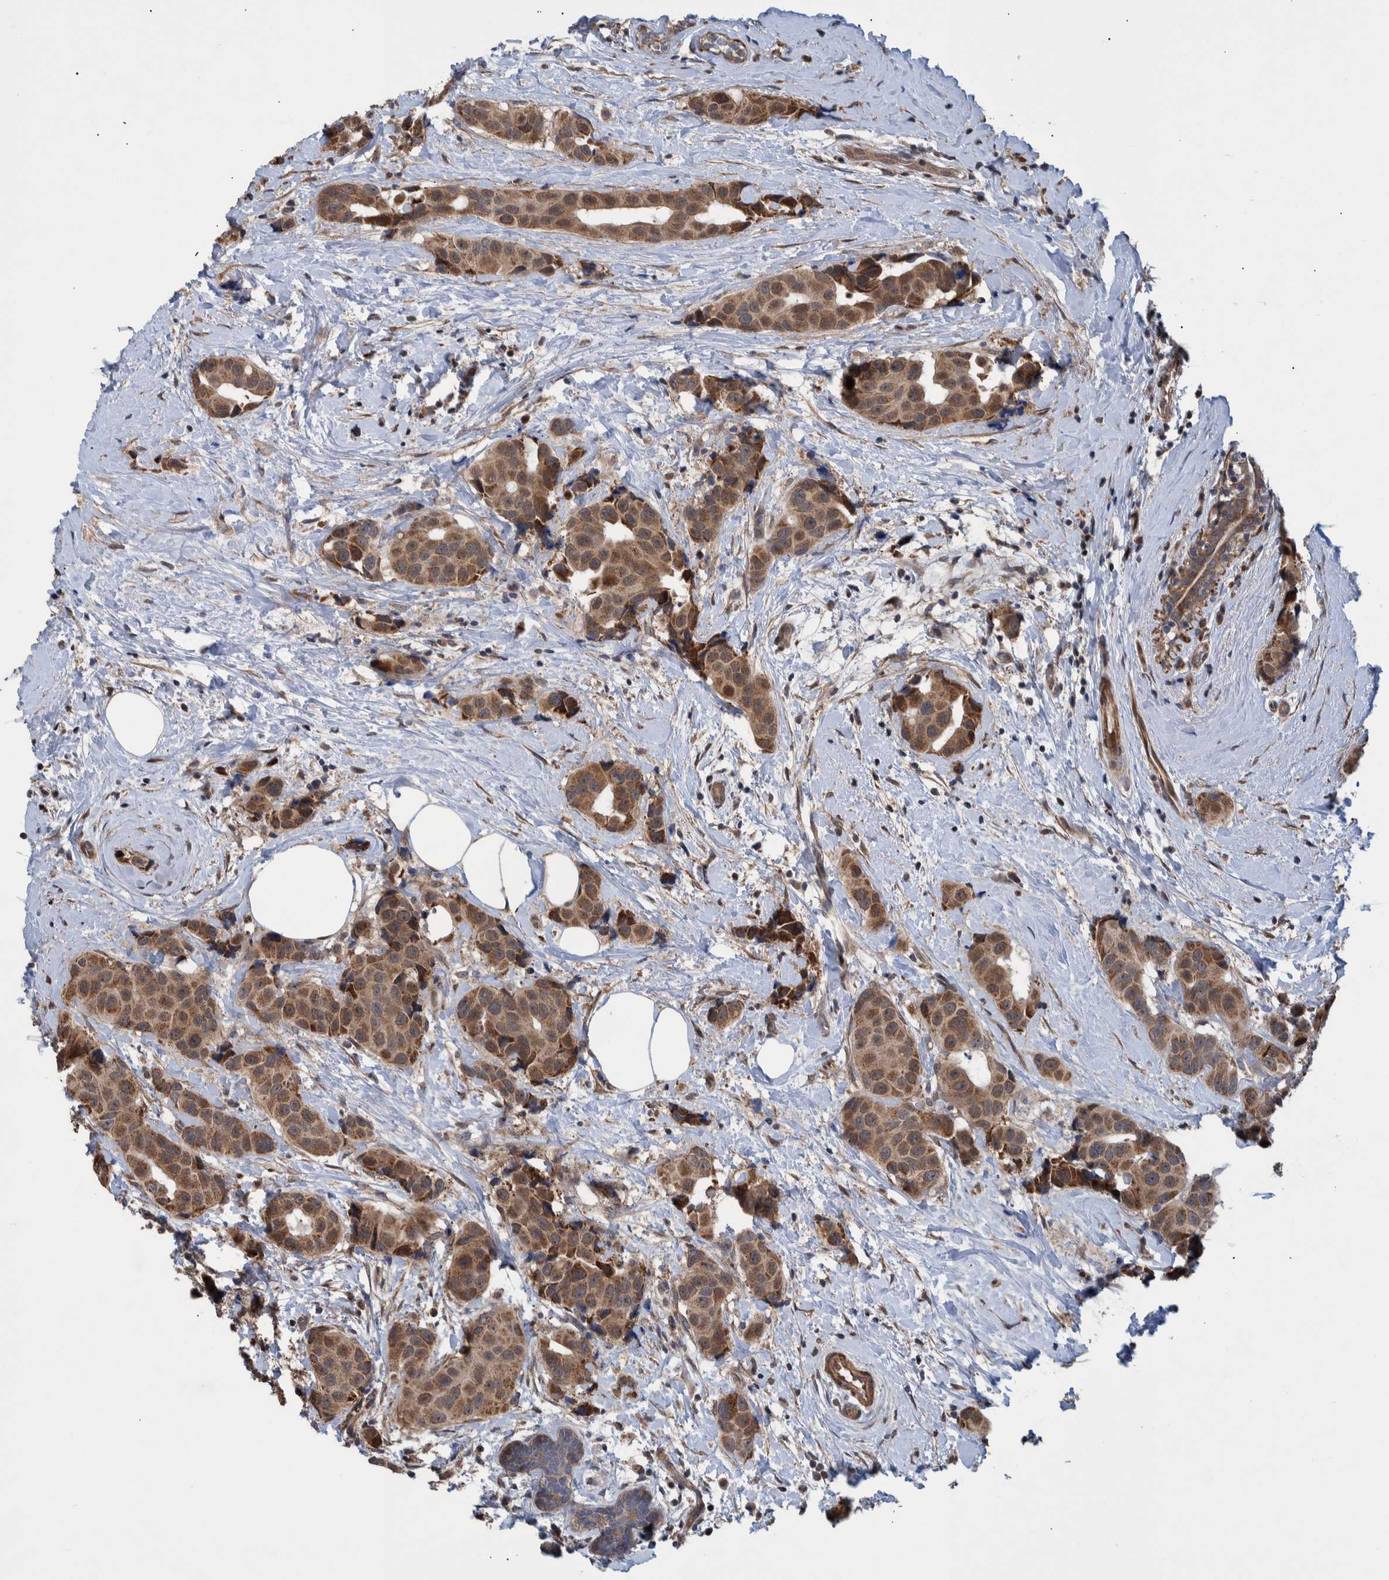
{"staining": {"intensity": "moderate", "quantity": ">75%", "location": "cytoplasmic/membranous"}, "tissue": "breast cancer", "cell_type": "Tumor cells", "image_type": "cancer", "snomed": [{"axis": "morphology", "description": "Normal tissue, NOS"}, {"axis": "morphology", "description": "Duct carcinoma"}, {"axis": "topography", "description": "Breast"}], "caption": "Protein expression analysis of human breast intraductal carcinoma reveals moderate cytoplasmic/membranous positivity in about >75% of tumor cells.", "gene": "B3GNTL1", "patient": {"sex": "female", "age": 39}}